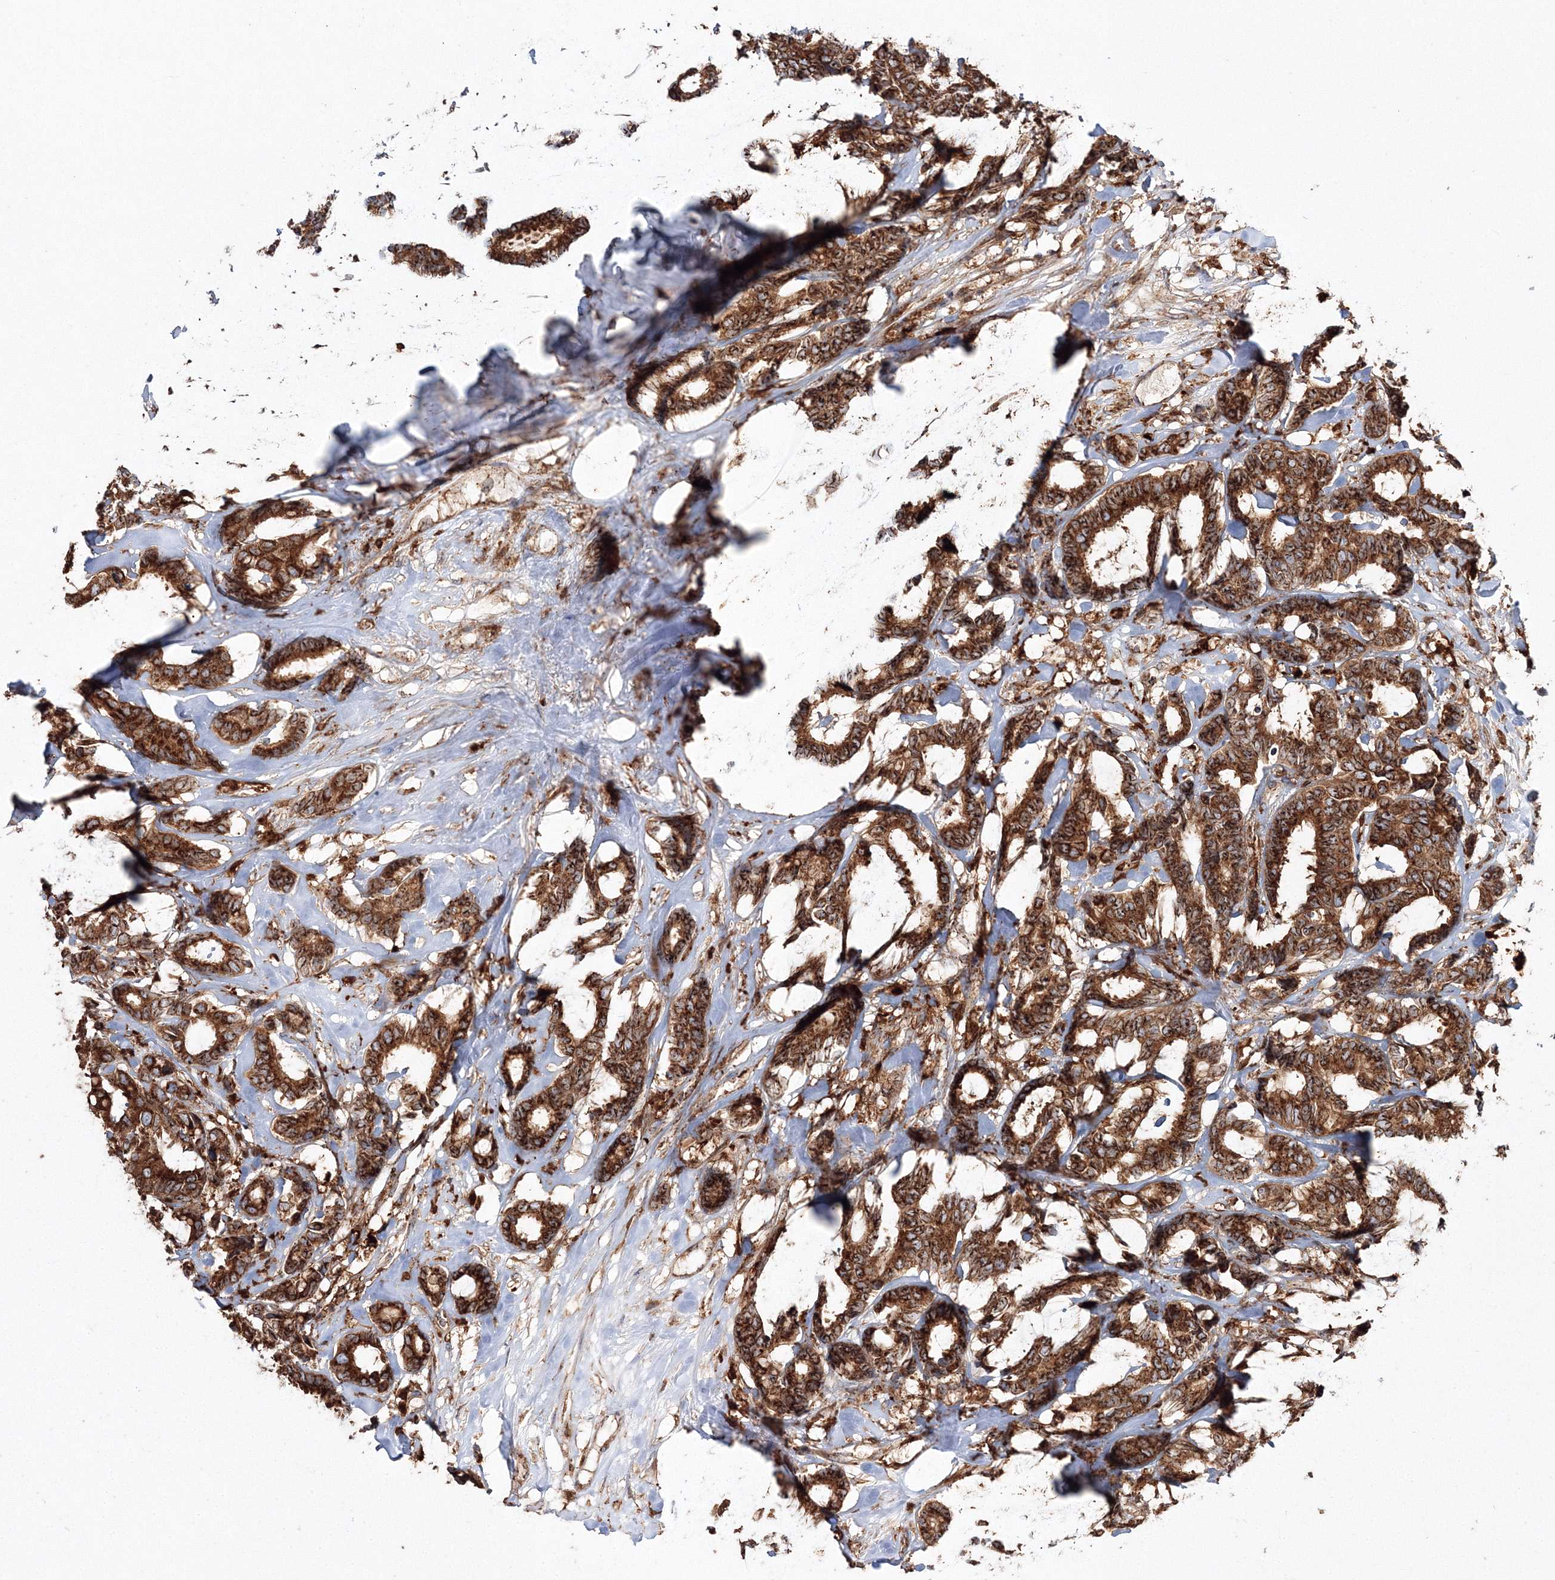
{"staining": {"intensity": "strong", "quantity": ">75%", "location": "cytoplasmic/membranous"}, "tissue": "breast cancer", "cell_type": "Tumor cells", "image_type": "cancer", "snomed": [{"axis": "morphology", "description": "Duct carcinoma"}, {"axis": "topography", "description": "Breast"}], "caption": "Immunohistochemical staining of human breast intraductal carcinoma shows high levels of strong cytoplasmic/membranous protein positivity in approximately >75% of tumor cells.", "gene": "ARCN1", "patient": {"sex": "female", "age": 87}}